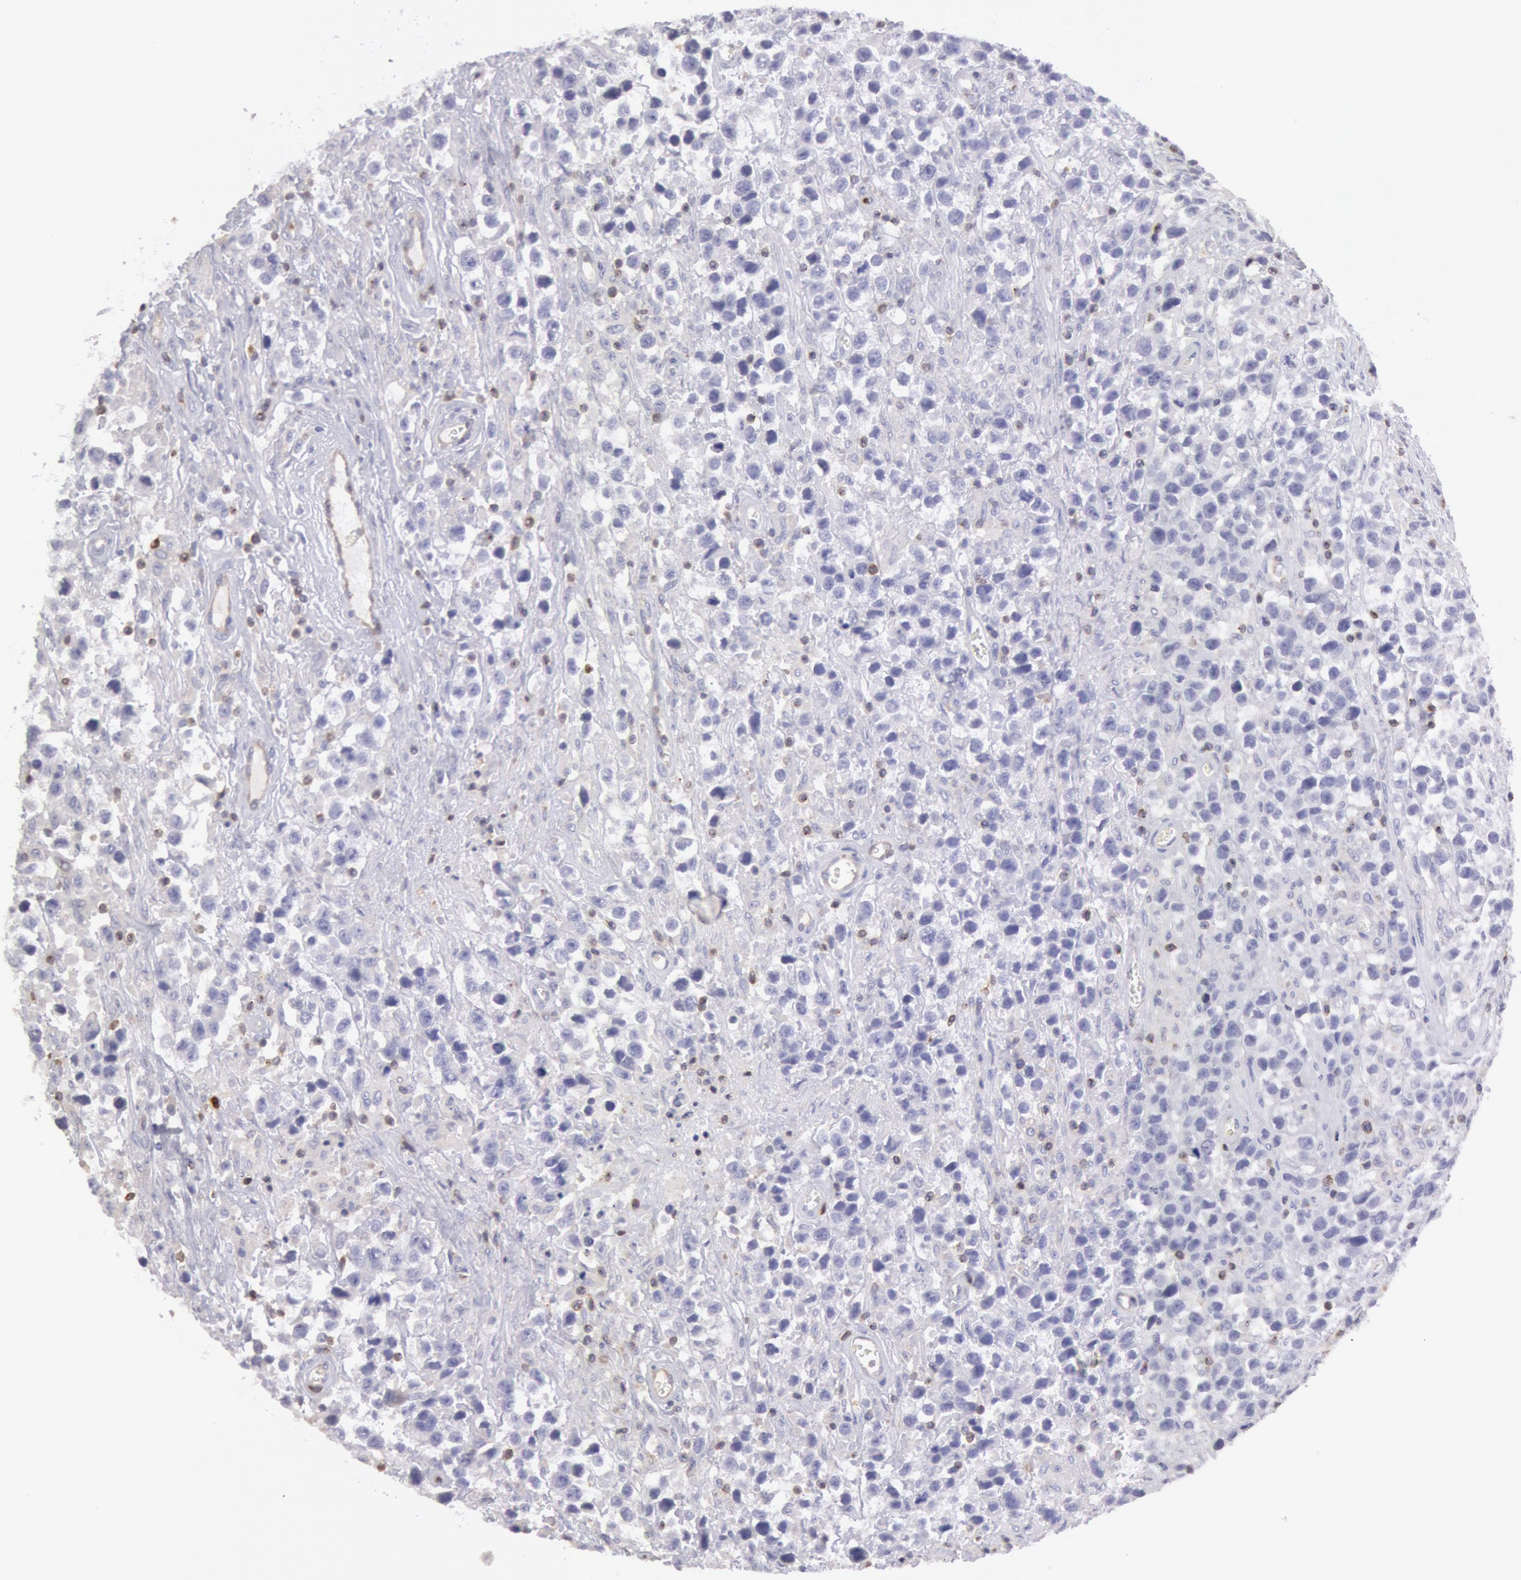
{"staining": {"intensity": "negative", "quantity": "none", "location": "none"}, "tissue": "testis cancer", "cell_type": "Tumor cells", "image_type": "cancer", "snomed": [{"axis": "morphology", "description": "Seminoma, NOS"}, {"axis": "topography", "description": "Testis"}], "caption": "Testis seminoma was stained to show a protein in brown. There is no significant expression in tumor cells.", "gene": "RAB27A", "patient": {"sex": "male", "age": 43}}